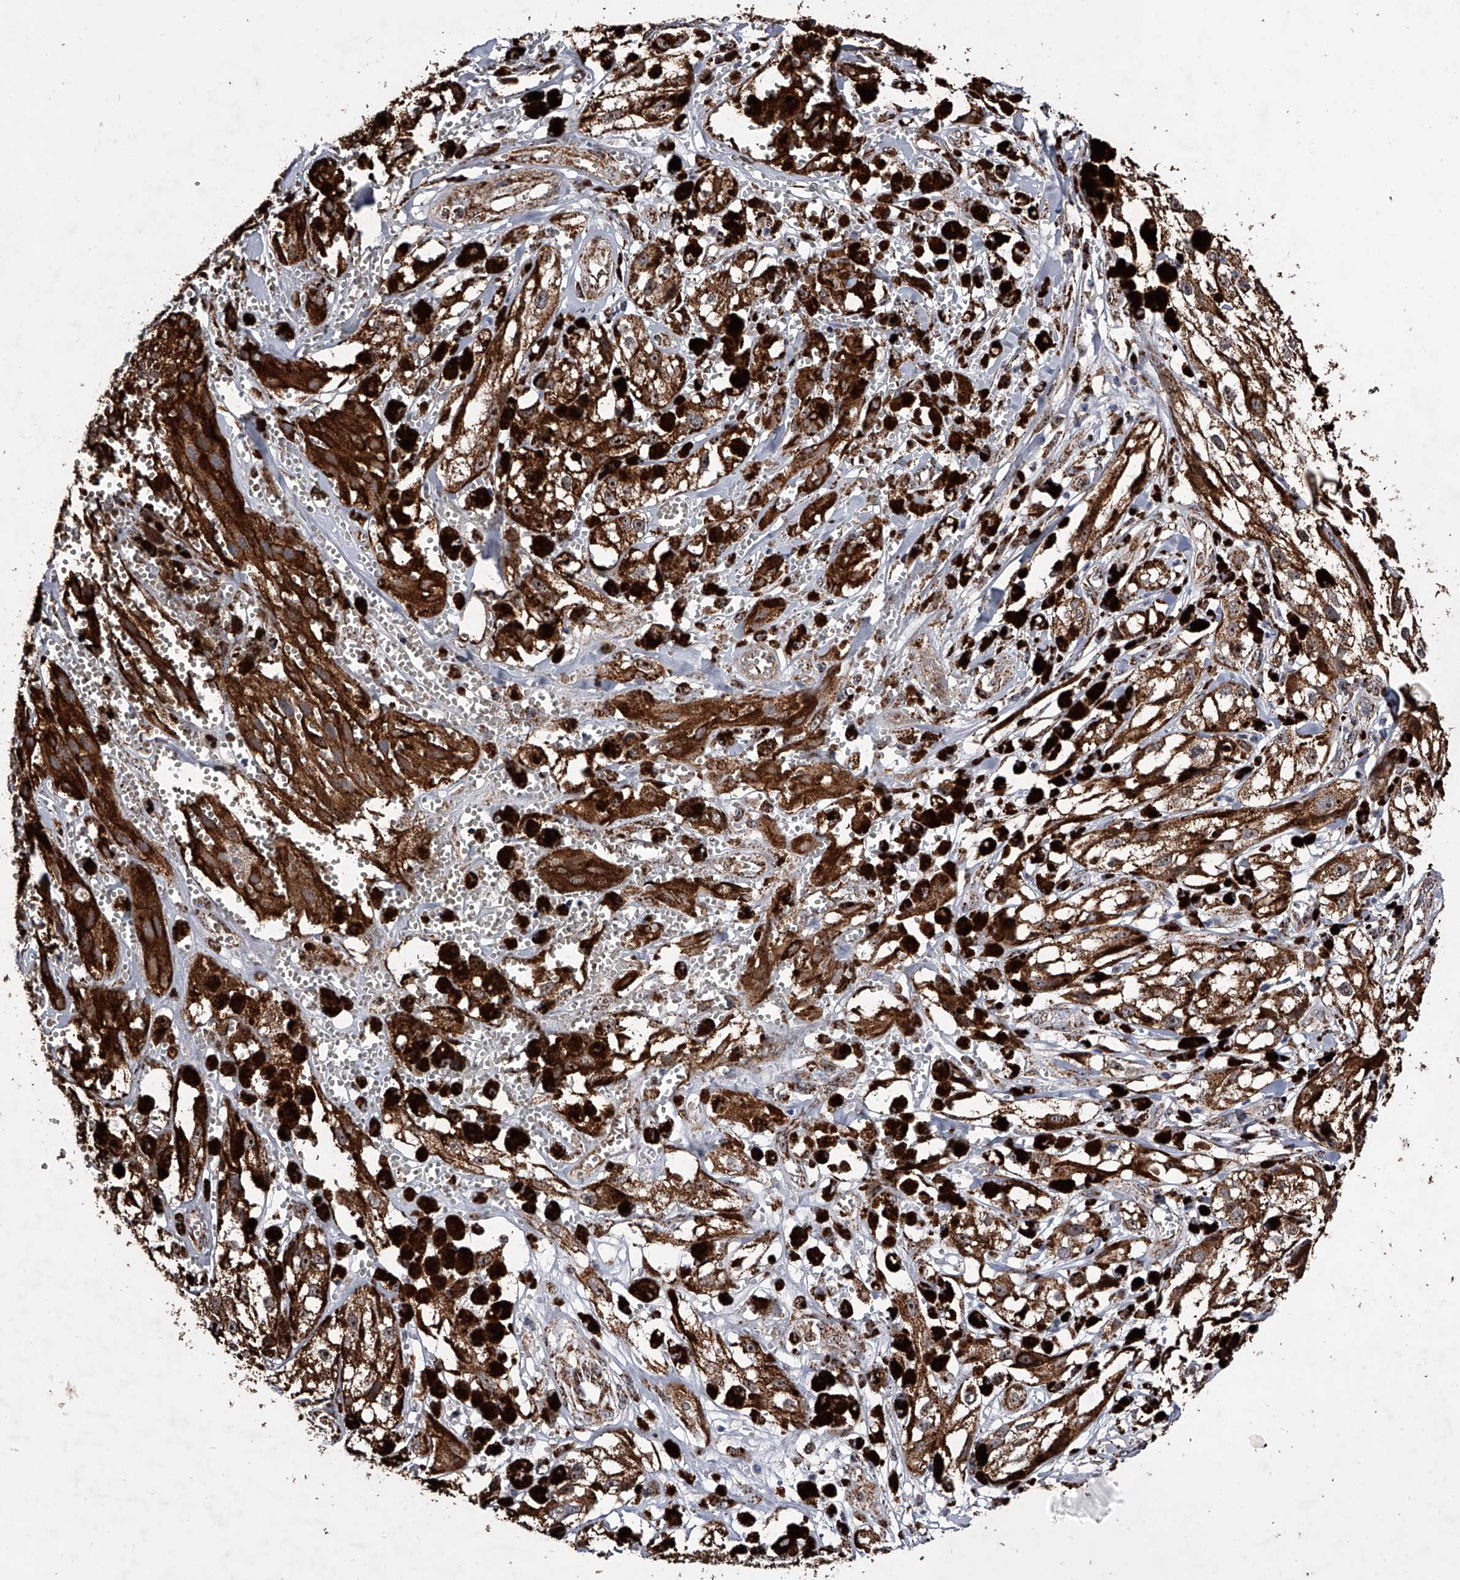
{"staining": {"intensity": "moderate", "quantity": ">75%", "location": "cytoplasmic/membranous"}, "tissue": "melanoma", "cell_type": "Tumor cells", "image_type": "cancer", "snomed": [{"axis": "morphology", "description": "Malignant melanoma, NOS"}, {"axis": "topography", "description": "Skin"}], "caption": "Moderate cytoplasmic/membranous positivity is seen in about >75% of tumor cells in melanoma. (brown staining indicates protein expression, while blue staining denotes nuclei).", "gene": "SMPDL3A", "patient": {"sex": "male", "age": 88}}